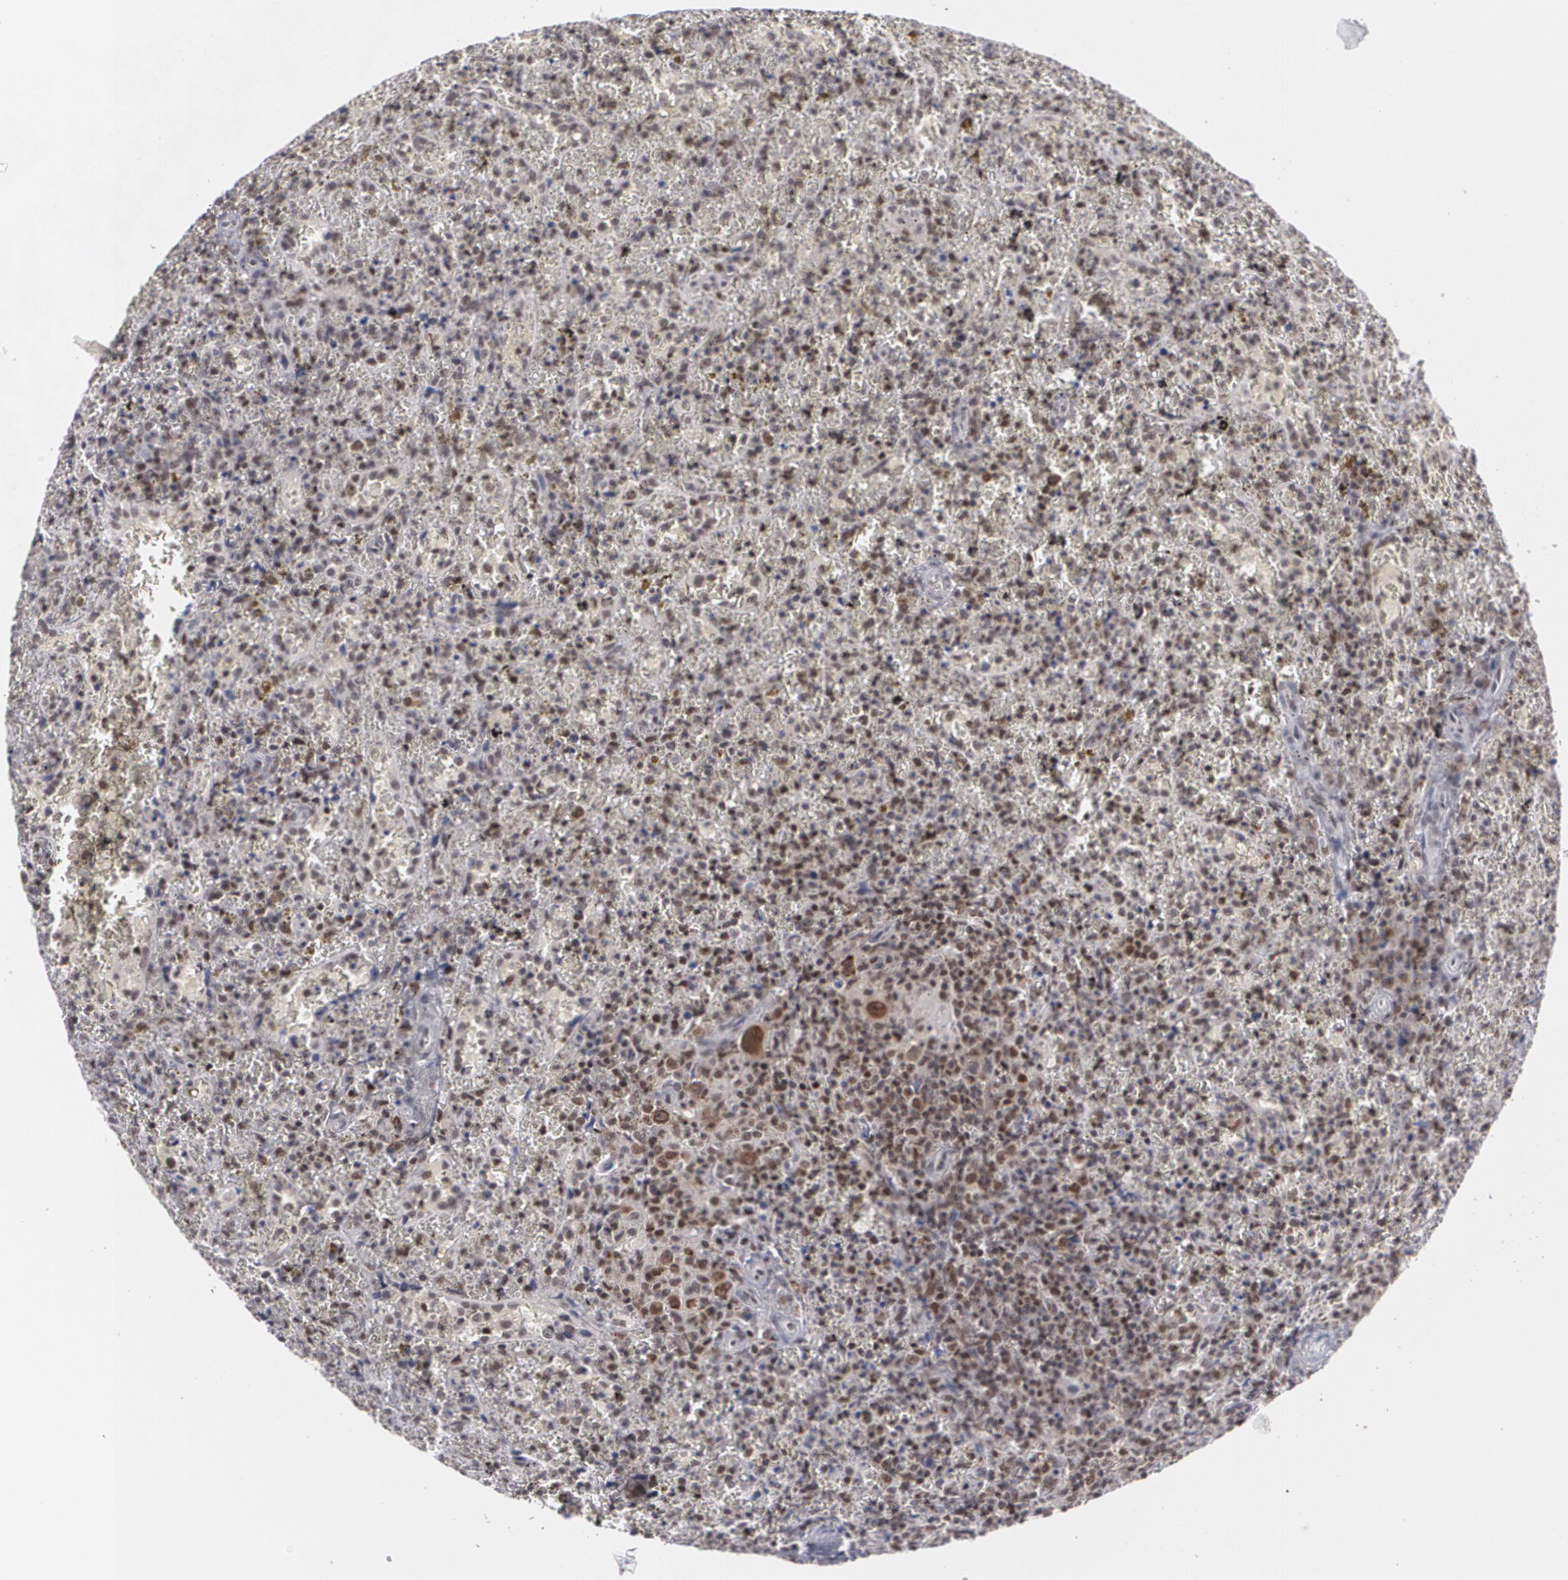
{"staining": {"intensity": "strong", "quantity": "25%-75%", "location": "nuclear"}, "tissue": "lymphoma", "cell_type": "Tumor cells", "image_type": "cancer", "snomed": [{"axis": "morphology", "description": "Malignant lymphoma, non-Hodgkin's type, High grade"}, {"axis": "topography", "description": "Spleen"}, {"axis": "topography", "description": "Lymph node"}], "caption": "Strong nuclear protein staining is seen in about 25%-75% of tumor cells in lymphoma.", "gene": "MCL1", "patient": {"sex": "female", "age": 70}}